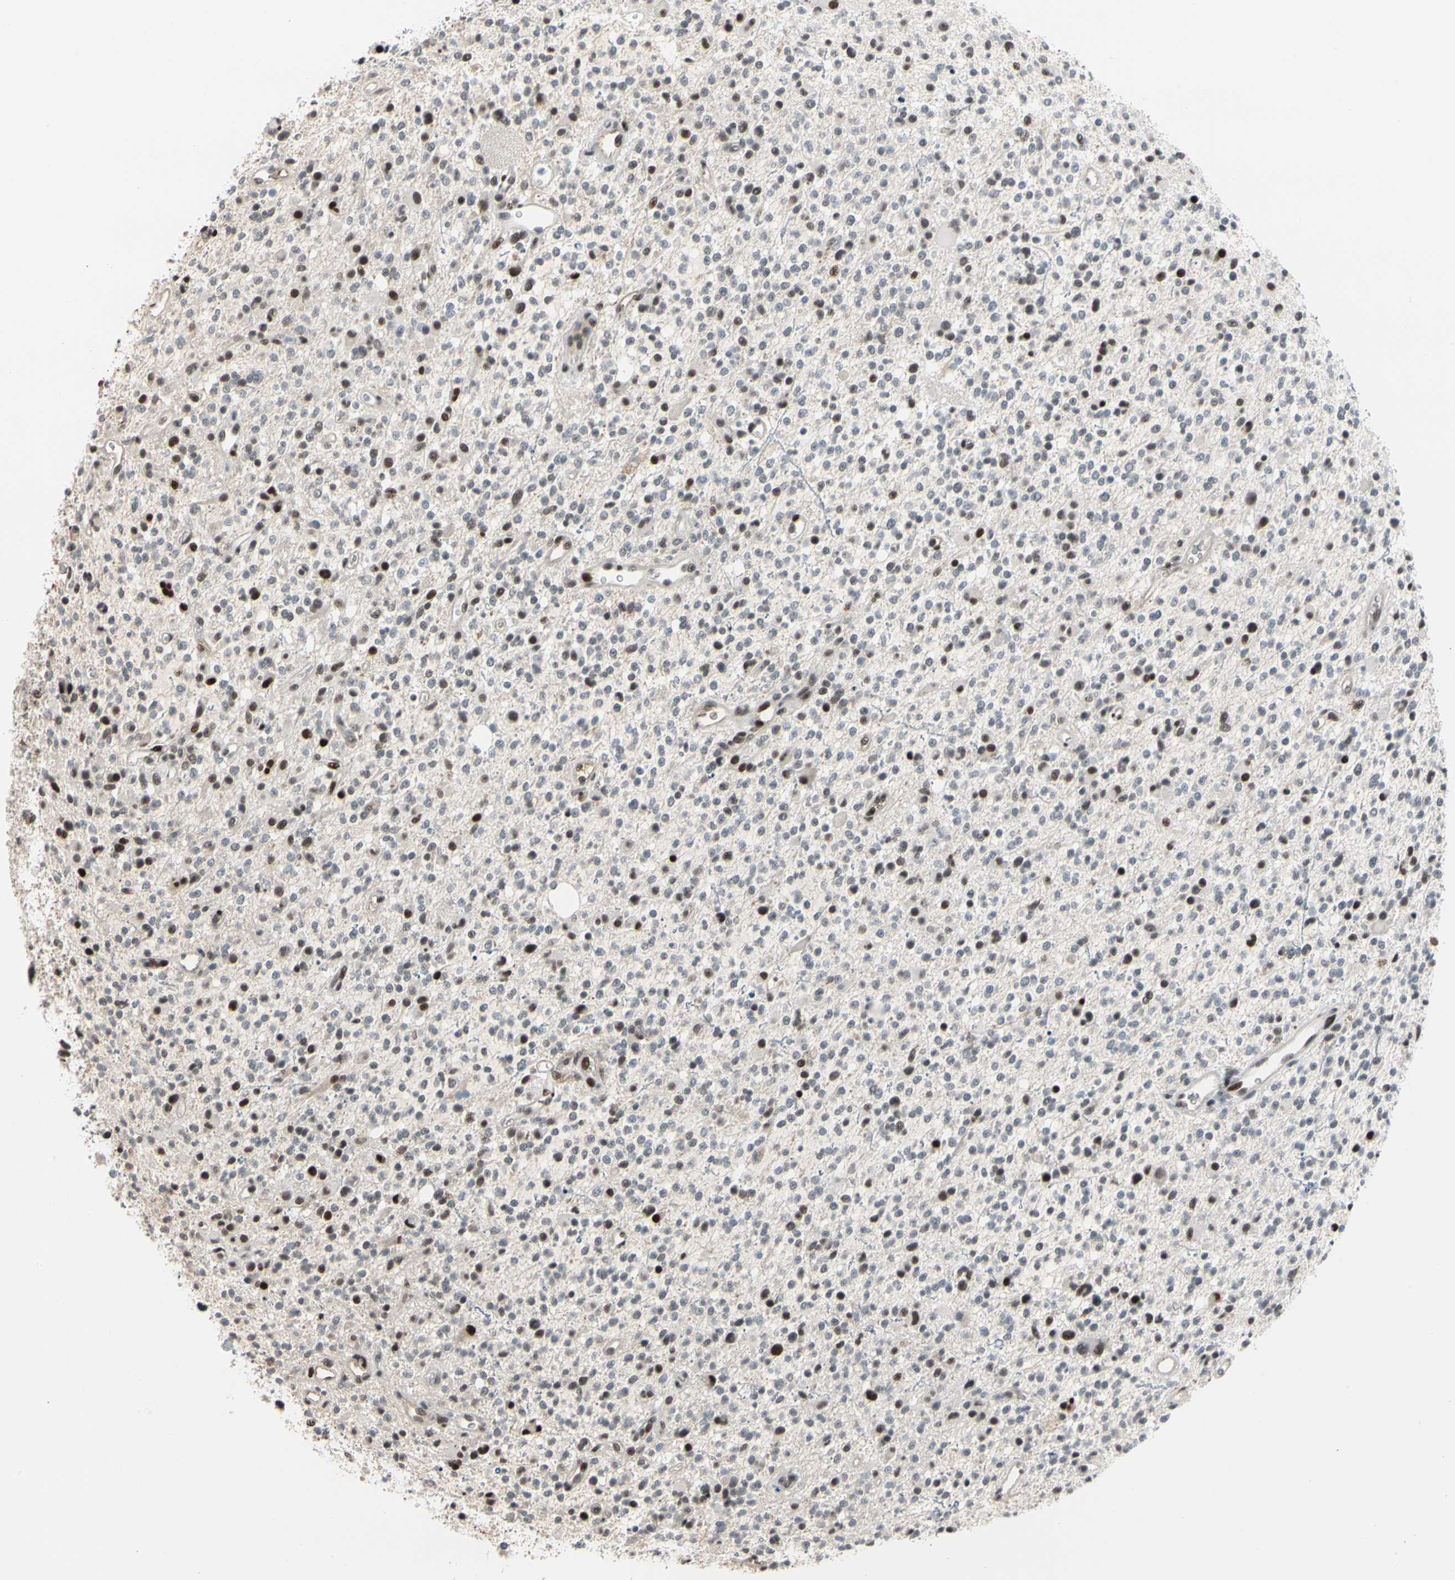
{"staining": {"intensity": "moderate", "quantity": "<25%", "location": "nuclear"}, "tissue": "glioma", "cell_type": "Tumor cells", "image_type": "cancer", "snomed": [{"axis": "morphology", "description": "Glioma, malignant, High grade"}, {"axis": "topography", "description": "Brain"}], "caption": "Protein positivity by immunohistochemistry (IHC) exhibits moderate nuclear expression in about <25% of tumor cells in malignant high-grade glioma.", "gene": "FOXO3", "patient": {"sex": "male", "age": 48}}